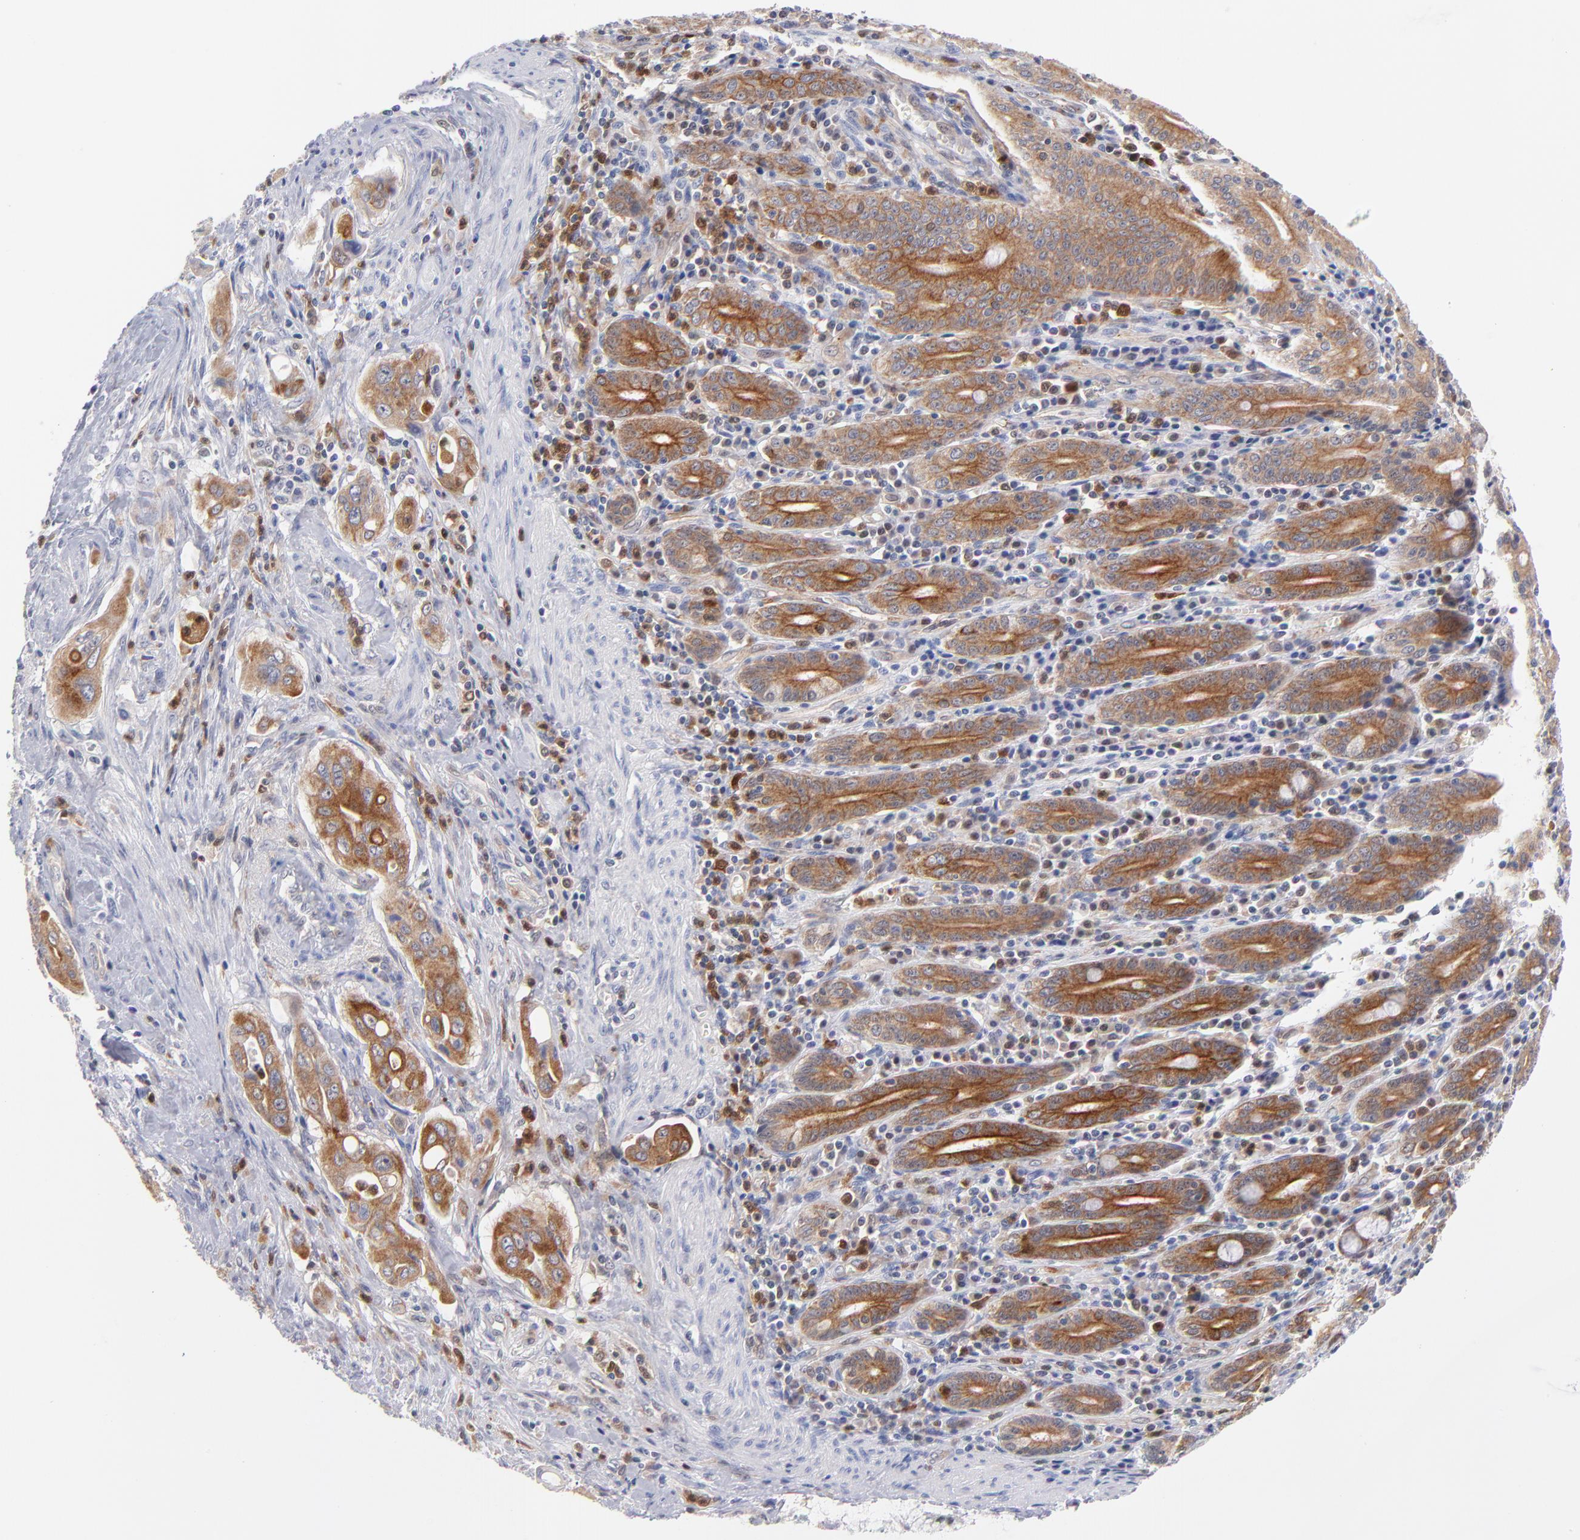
{"staining": {"intensity": "moderate", "quantity": "25%-75%", "location": "cytoplasmic/membranous"}, "tissue": "pancreatic cancer", "cell_type": "Tumor cells", "image_type": "cancer", "snomed": [{"axis": "morphology", "description": "Adenocarcinoma, NOS"}, {"axis": "topography", "description": "Pancreas"}], "caption": "Human pancreatic cancer stained for a protein (brown) reveals moderate cytoplasmic/membranous positive positivity in approximately 25%-75% of tumor cells.", "gene": "BID", "patient": {"sex": "male", "age": 77}}